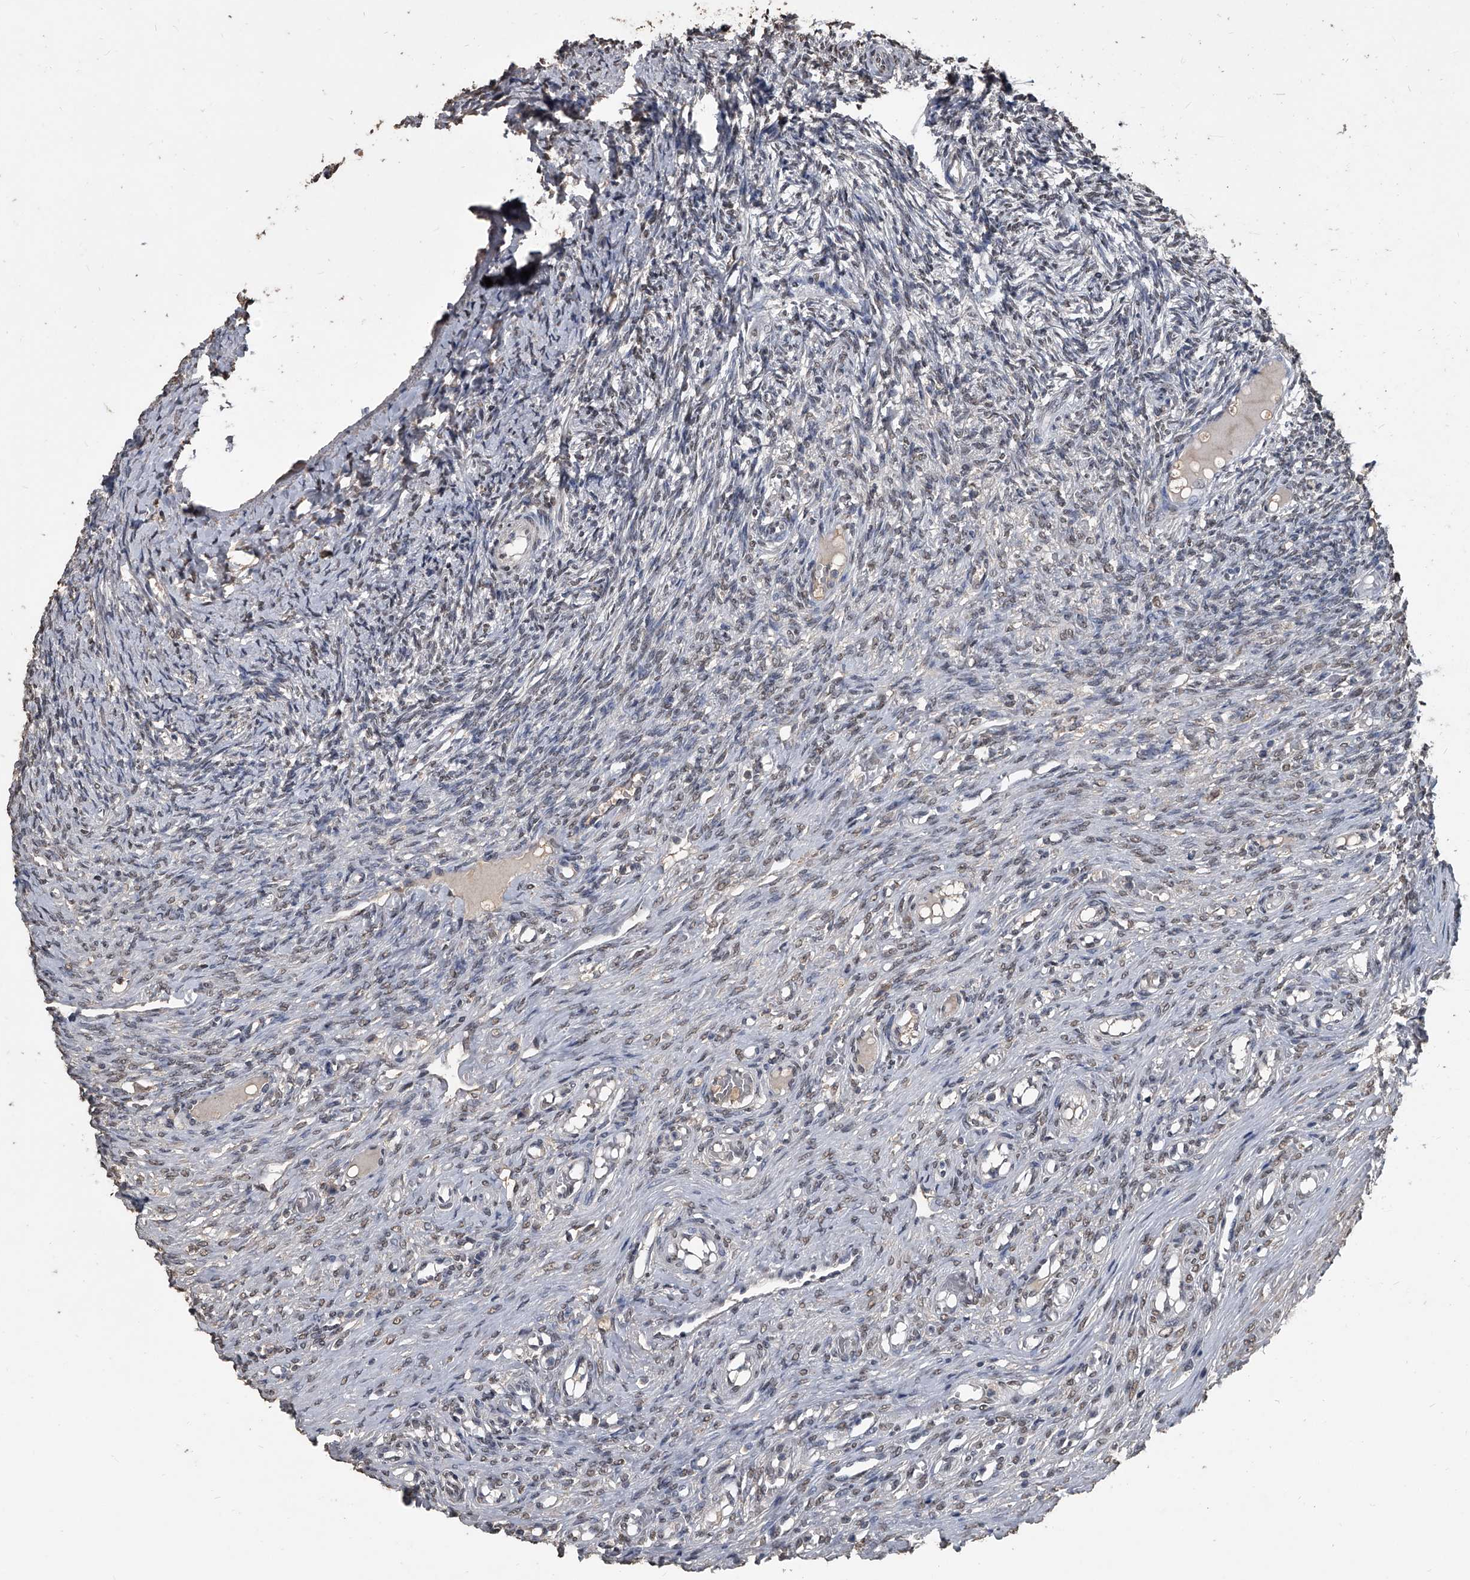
{"staining": {"intensity": "moderate", "quantity": ">75%", "location": "nuclear"}, "tissue": "ovary", "cell_type": "Follicle cells", "image_type": "normal", "snomed": [{"axis": "morphology", "description": "Adenocarcinoma, NOS"}, {"axis": "topography", "description": "Endometrium"}], "caption": "Immunohistochemical staining of benign human ovary reveals medium levels of moderate nuclear expression in approximately >75% of follicle cells.", "gene": "MATR3", "patient": {"sex": "female", "age": 32}}